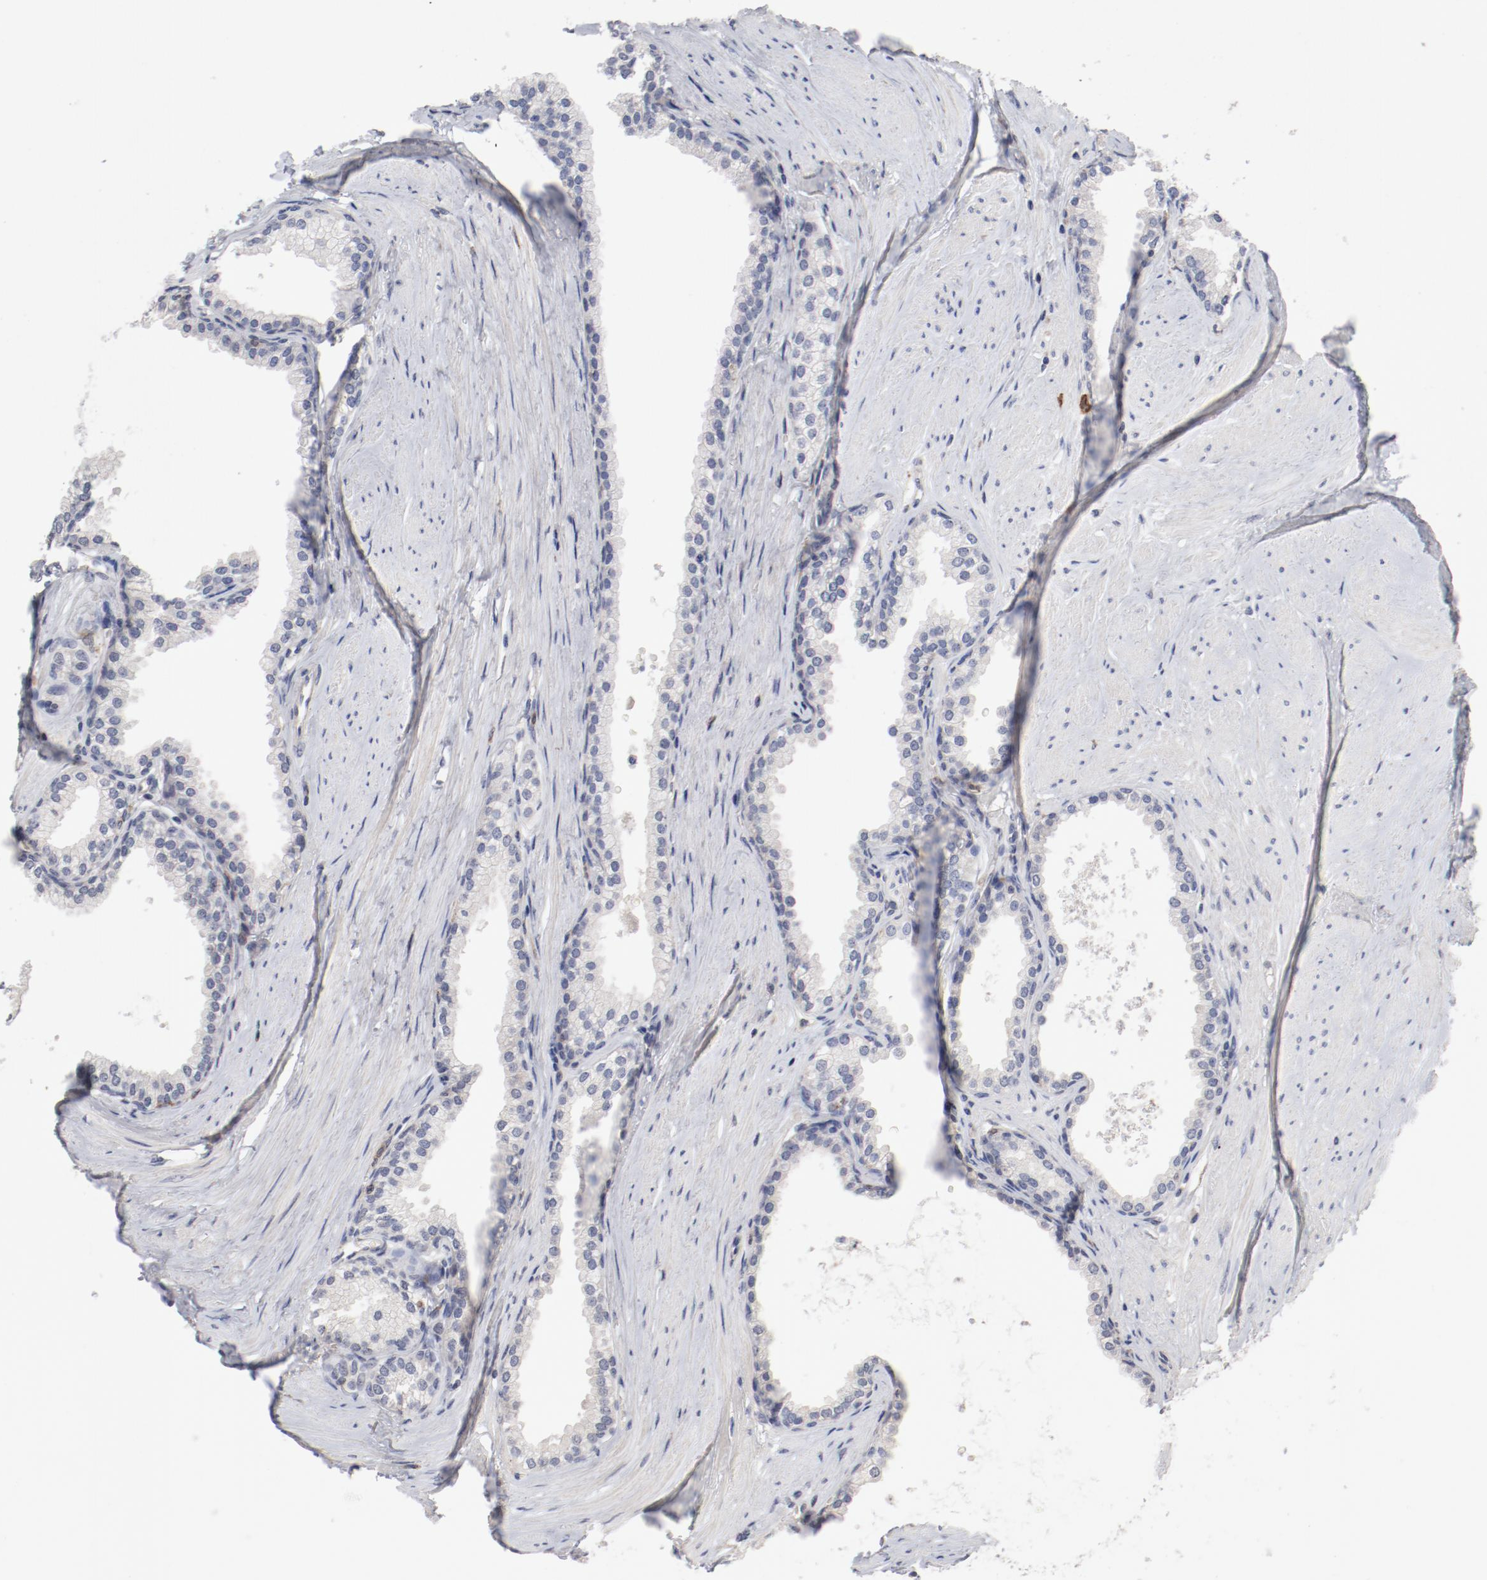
{"staining": {"intensity": "negative", "quantity": "none", "location": "none"}, "tissue": "prostate", "cell_type": "Glandular cells", "image_type": "normal", "snomed": [{"axis": "morphology", "description": "Normal tissue, NOS"}, {"axis": "topography", "description": "Prostate"}], "caption": "IHC histopathology image of benign prostate stained for a protein (brown), which reveals no staining in glandular cells. (DAB (3,3'-diaminobenzidine) IHC, high magnification).", "gene": "CBL", "patient": {"sex": "male", "age": 64}}